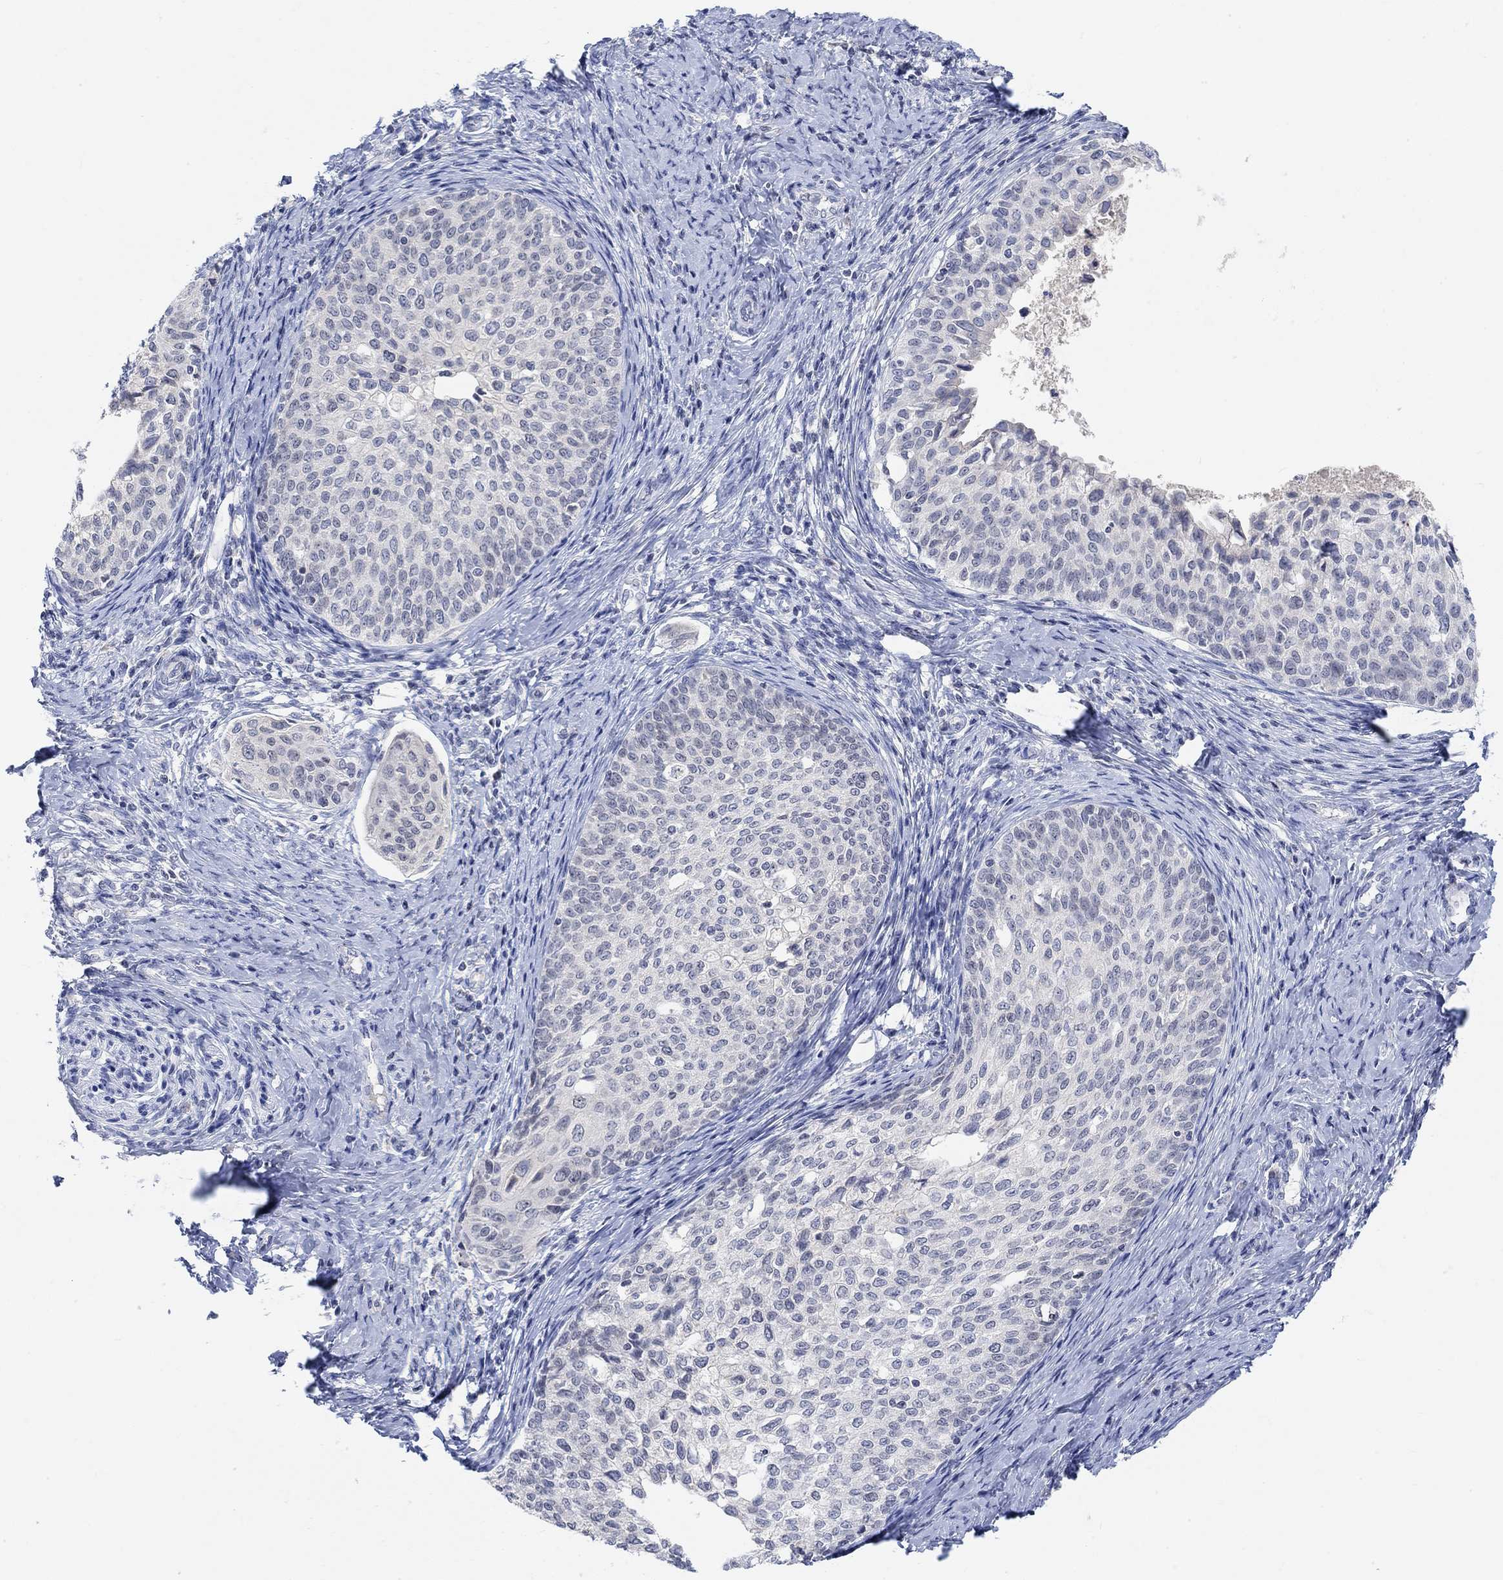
{"staining": {"intensity": "negative", "quantity": "none", "location": "none"}, "tissue": "cervical cancer", "cell_type": "Tumor cells", "image_type": "cancer", "snomed": [{"axis": "morphology", "description": "Squamous cell carcinoma, NOS"}, {"axis": "topography", "description": "Cervix"}], "caption": "Immunohistochemical staining of cervical squamous cell carcinoma demonstrates no significant expression in tumor cells.", "gene": "ATP6V1E2", "patient": {"sex": "female", "age": 51}}